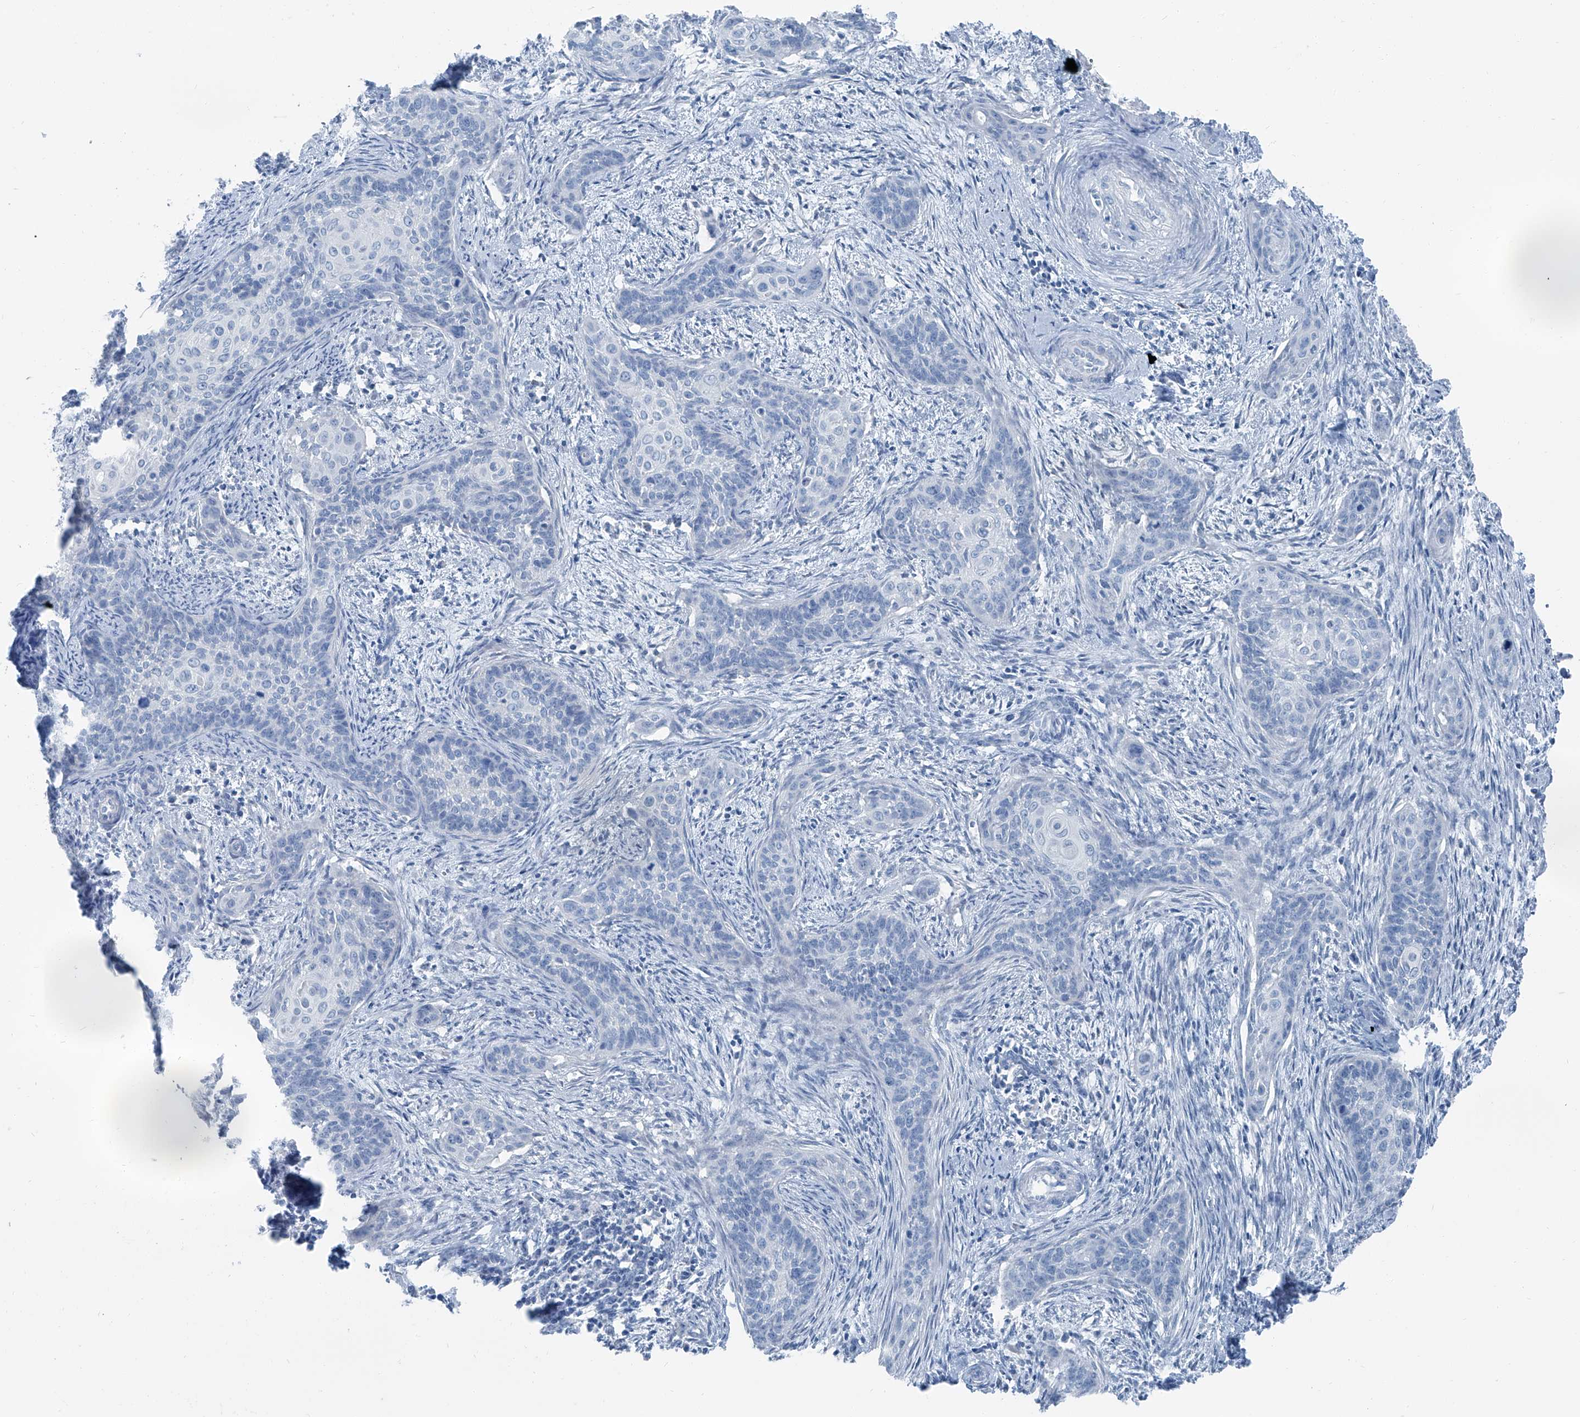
{"staining": {"intensity": "negative", "quantity": "none", "location": "none"}, "tissue": "cervical cancer", "cell_type": "Tumor cells", "image_type": "cancer", "snomed": [{"axis": "morphology", "description": "Squamous cell carcinoma, NOS"}, {"axis": "topography", "description": "Cervix"}], "caption": "A histopathology image of squamous cell carcinoma (cervical) stained for a protein shows no brown staining in tumor cells. The staining is performed using DAB brown chromogen with nuclei counter-stained in using hematoxylin.", "gene": "RGN", "patient": {"sex": "female", "age": 33}}